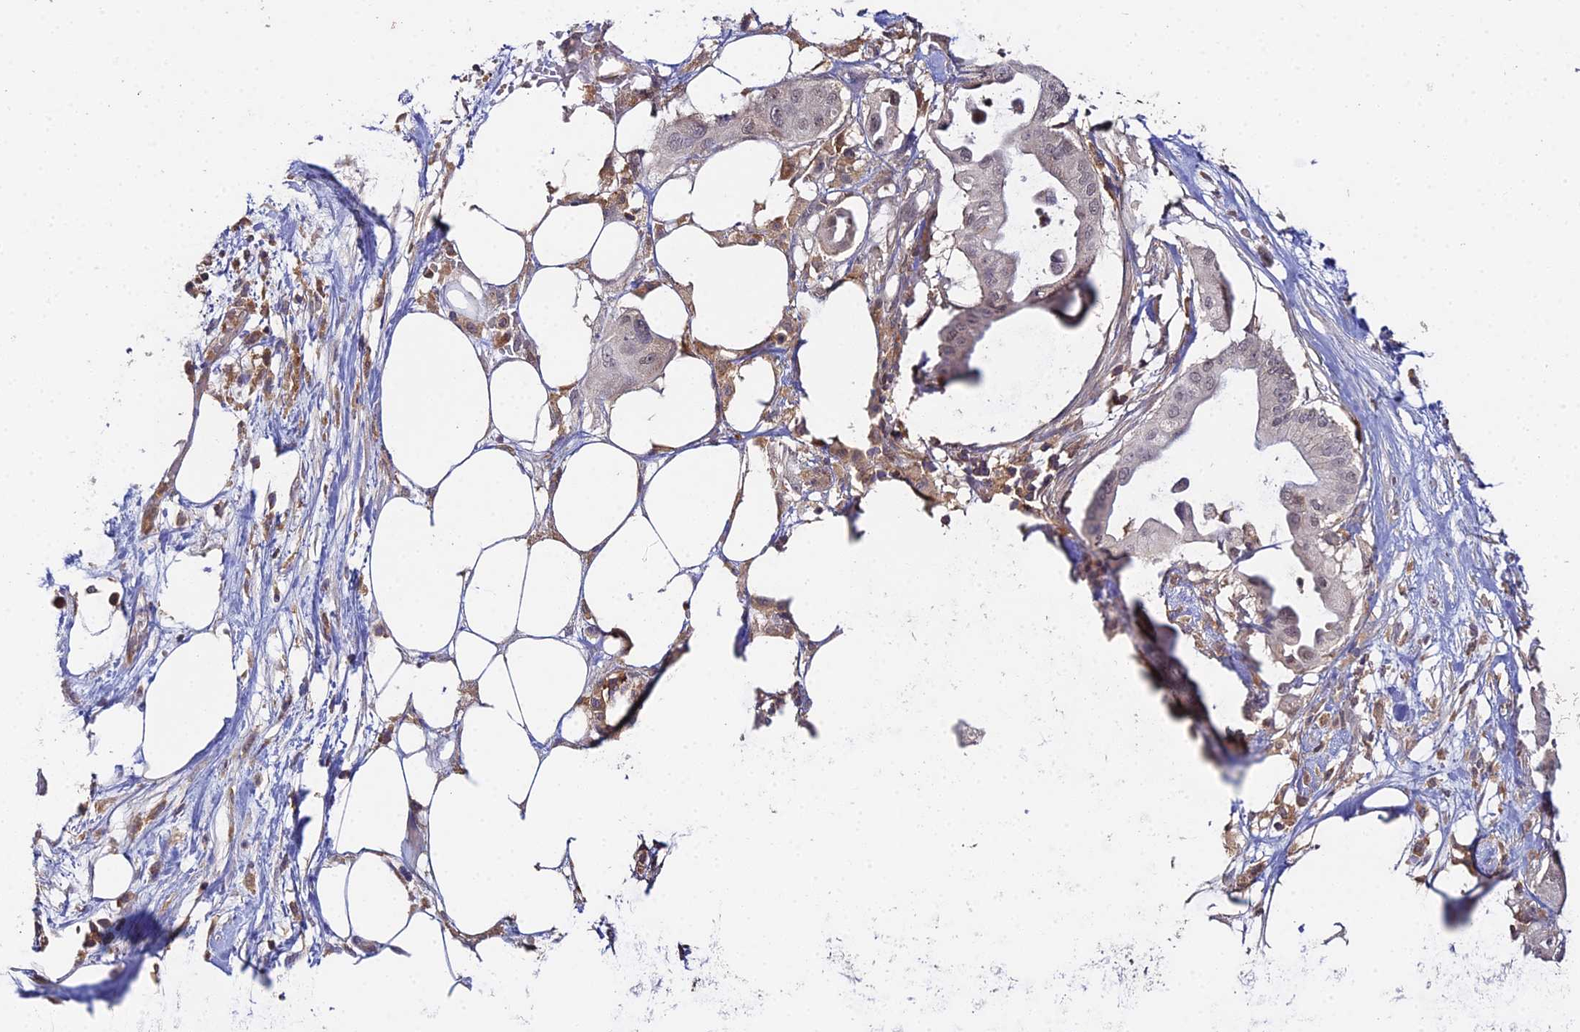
{"staining": {"intensity": "weak", "quantity": "25%-75%", "location": "nuclear"}, "tissue": "pancreatic cancer", "cell_type": "Tumor cells", "image_type": "cancer", "snomed": [{"axis": "morphology", "description": "Adenocarcinoma, NOS"}, {"axis": "topography", "description": "Pancreas"}], "caption": "Protein staining of adenocarcinoma (pancreatic) tissue exhibits weak nuclear expression in approximately 25%-75% of tumor cells.", "gene": "TPRX1", "patient": {"sex": "male", "age": 68}}